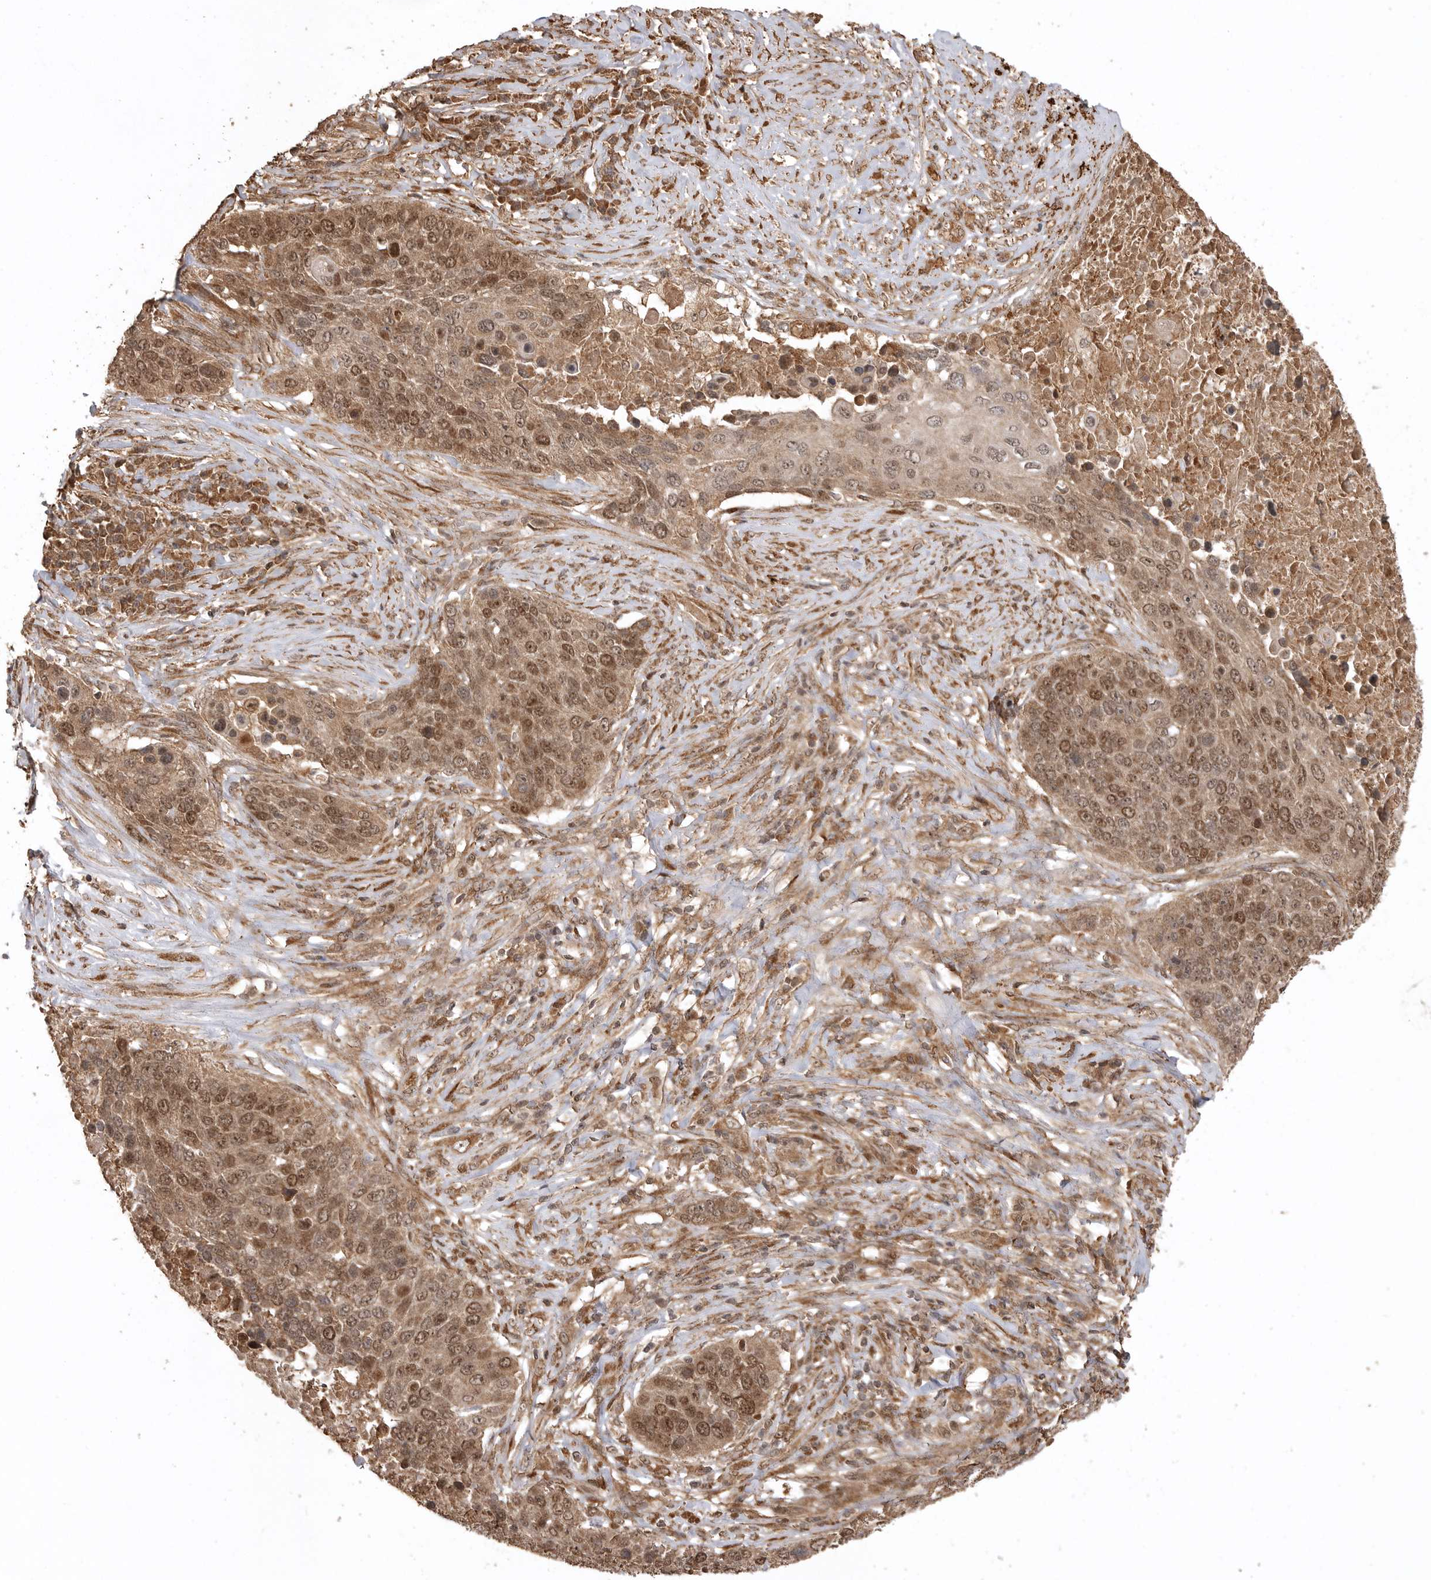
{"staining": {"intensity": "moderate", "quantity": ">75%", "location": "cytoplasmic/membranous,nuclear"}, "tissue": "lung cancer", "cell_type": "Tumor cells", "image_type": "cancer", "snomed": [{"axis": "morphology", "description": "Squamous cell carcinoma, NOS"}, {"axis": "topography", "description": "Lung"}], "caption": "DAB (3,3'-diaminobenzidine) immunohistochemical staining of squamous cell carcinoma (lung) exhibits moderate cytoplasmic/membranous and nuclear protein positivity in about >75% of tumor cells.", "gene": "BOC", "patient": {"sex": "male", "age": 66}}